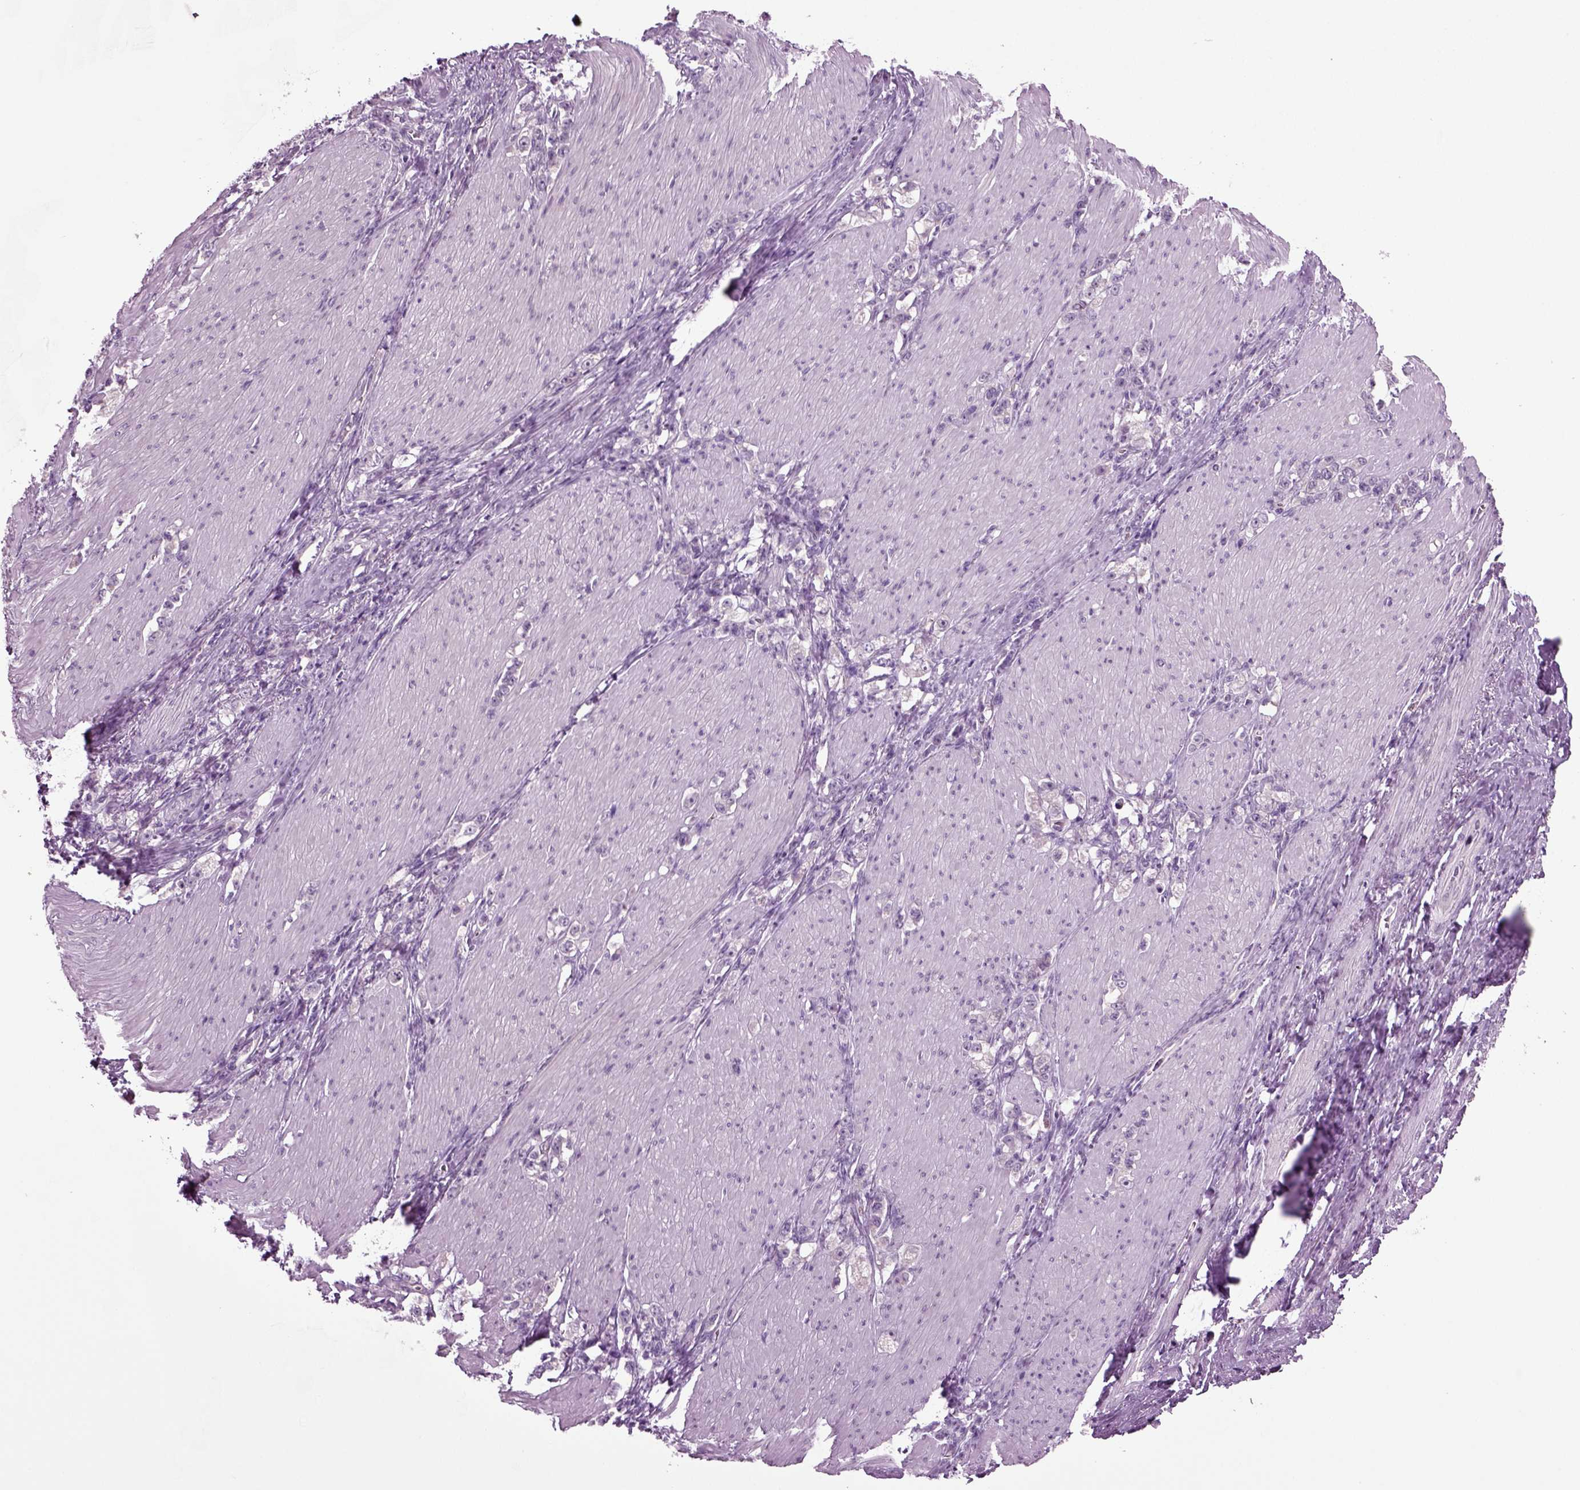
{"staining": {"intensity": "negative", "quantity": "none", "location": "none"}, "tissue": "stomach cancer", "cell_type": "Tumor cells", "image_type": "cancer", "snomed": [{"axis": "morphology", "description": "Adenocarcinoma, NOS"}, {"axis": "topography", "description": "Stomach, lower"}], "caption": "This is an immunohistochemistry (IHC) micrograph of human adenocarcinoma (stomach). There is no staining in tumor cells.", "gene": "COL9A2", "patient": {"sex": "male", "age": 88}}